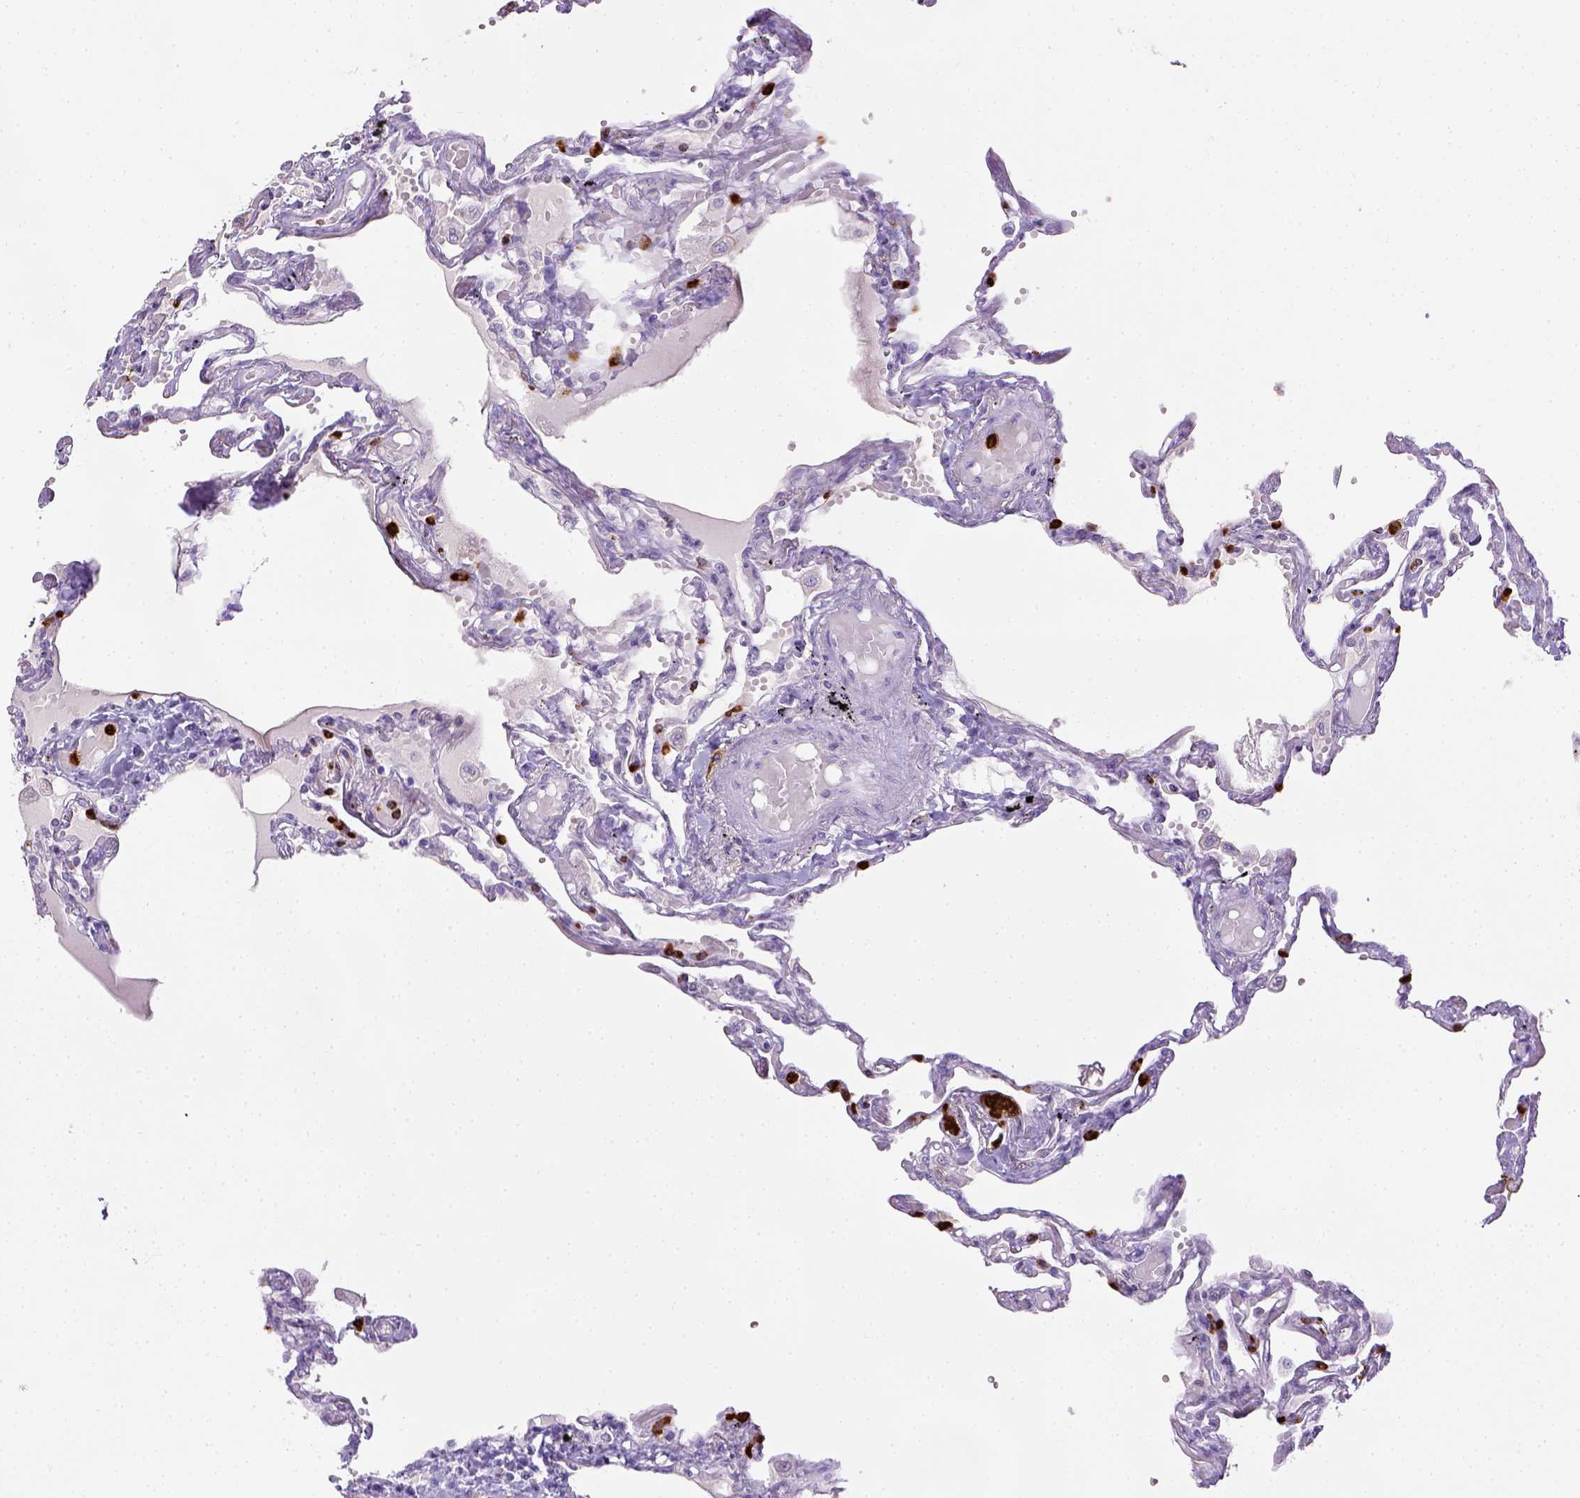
{"staining": {"intensity": "negative", "quantity": "none", "location": "none"}, "tissue": "lung", "cell_type": "Alveolar cells", "image_type": "normal", "snomed": [{"axis": "morphology", "description": "Normal tissue, NOS"}, {"axis": "morphology", "description": "Adenocarcinoma, NOS"}, {"axis": "topography", "description": "Cartilage tissue"}, {"axis": "topography", "description": "Lung"}], "caption": "Immunohistochemistry (IHC) of unremarkable human lung displays no staining in alveolar cells. (DAB (3,3'-diaminobenzidine) IHC visualized using brightfield microscopy, high magnification).", "gene": "ITGAM", "patient": {"sex": "female", "age": 67}}